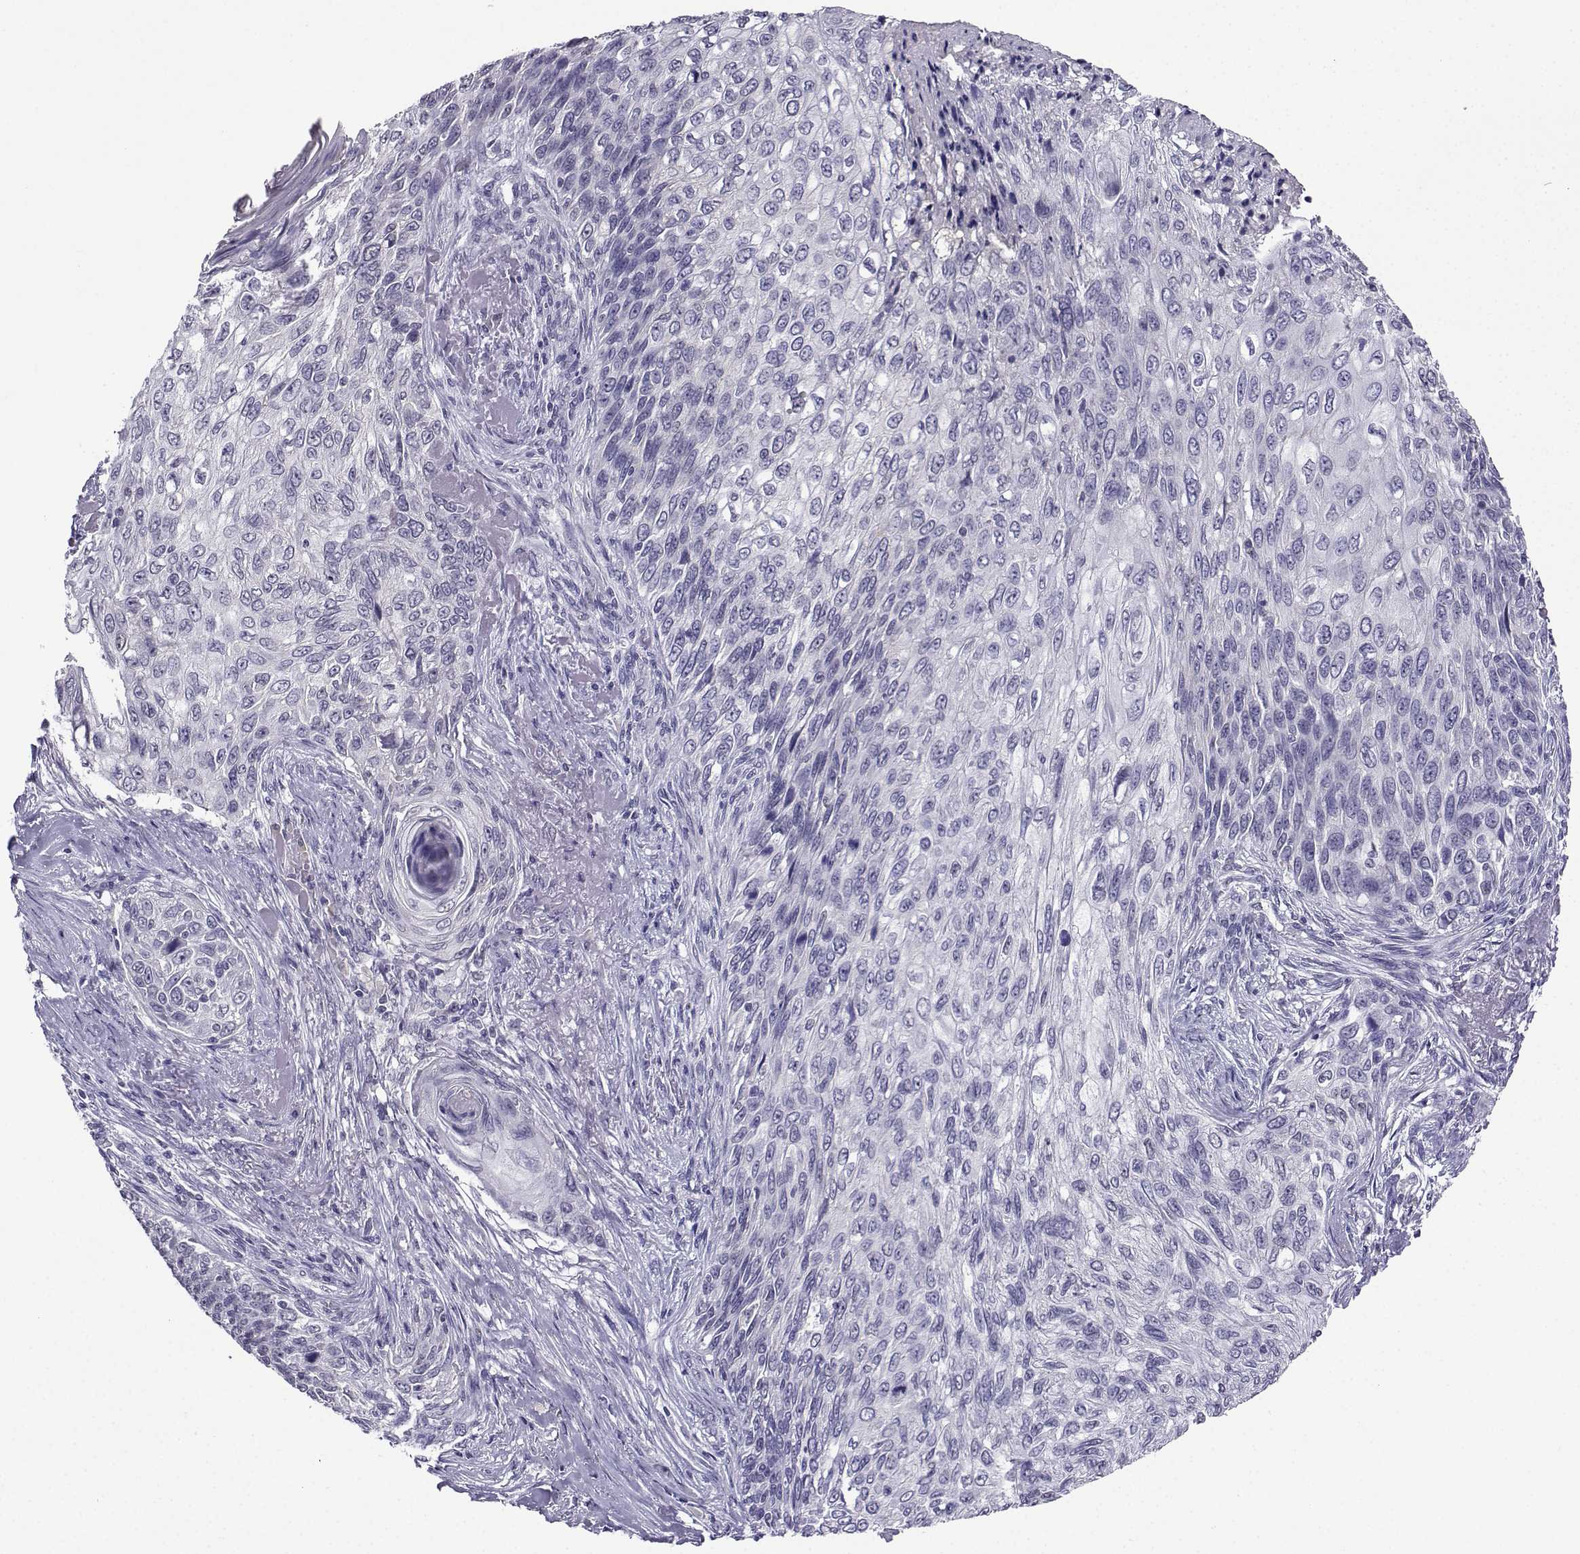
{"staining": {"intensity": "negative", "quantity": "none", "location": "none"}, "tissue": "skin cancer", "cell_type": "Tumor cells", "image_type": "cancer", "snomed": [{"axis": "morphology", "description": "Squamous cell carcinoma, NOS"}, {"axis": "topography", "description": "Skin"}], "caption": "Immunohistochemical staining of skin squamous cell carcinoma exhibits no significant expression in tumor cells. (DAB (3,3'-diaminobenzidine) IHC with hematoxylin counter stain).", "gene": "LRFN2", "patient": {"sex": "male", "age": 92}}